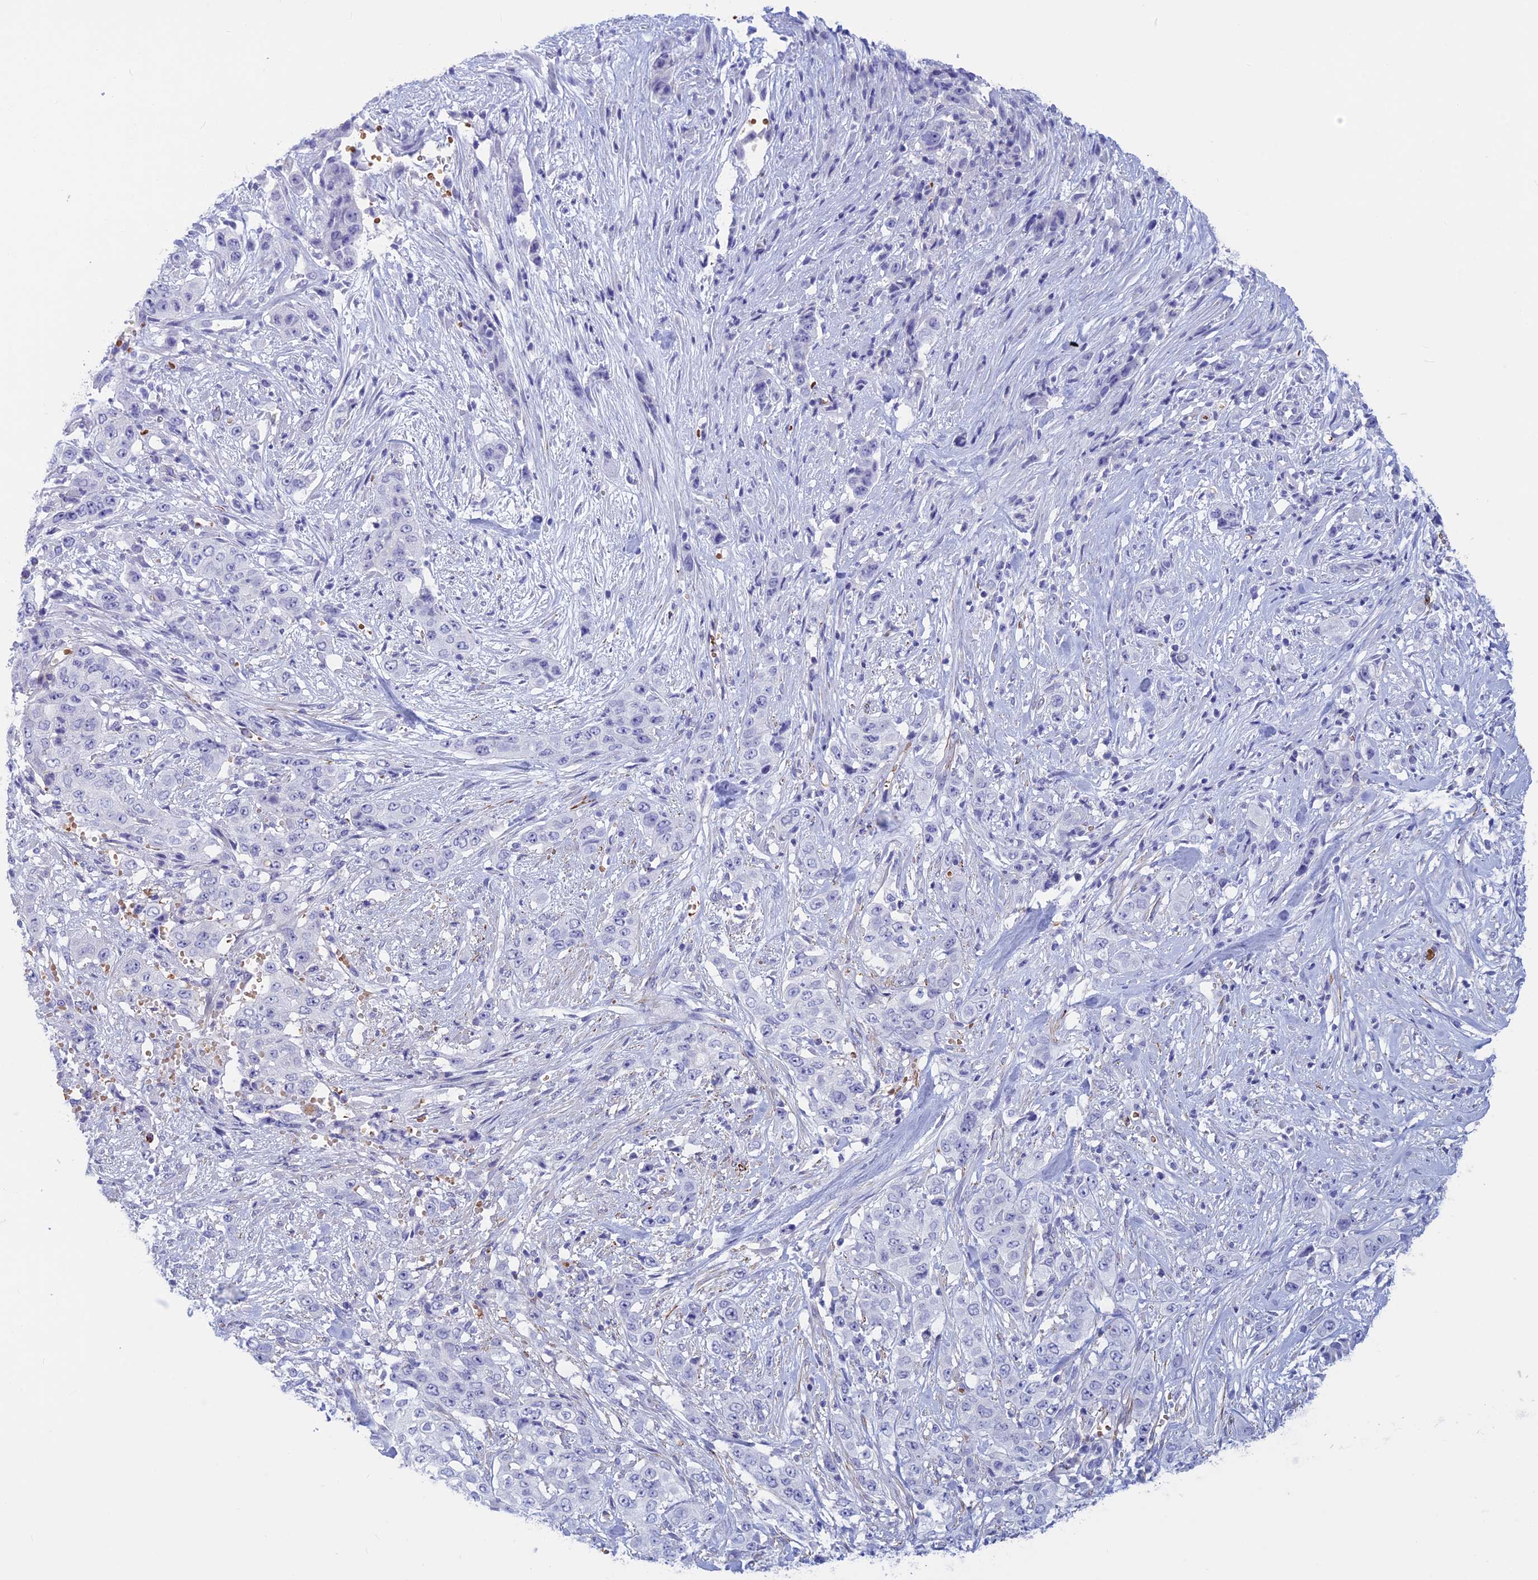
{"staining": {"intensity": "negative", "quantity": "none", "location": "none"}, "tissue": "stomach cancer", "cell_type": "Tumor cells", "image_type": "cancer", "snomed": [{"axis": "morphology", "description": "Adenocarcinoma, NOS"}, {"axis": "topography", "description": "Stomach, upper"}], "caption": "Immunohistochemistry (IHC) photomicrograph of human adenocarcinoma (stomach) stained for a protein (brown), which shows no positivity in tumor cells.", "gene": "GAPDHS", "patient": {"sex": "male", "age": 62}}